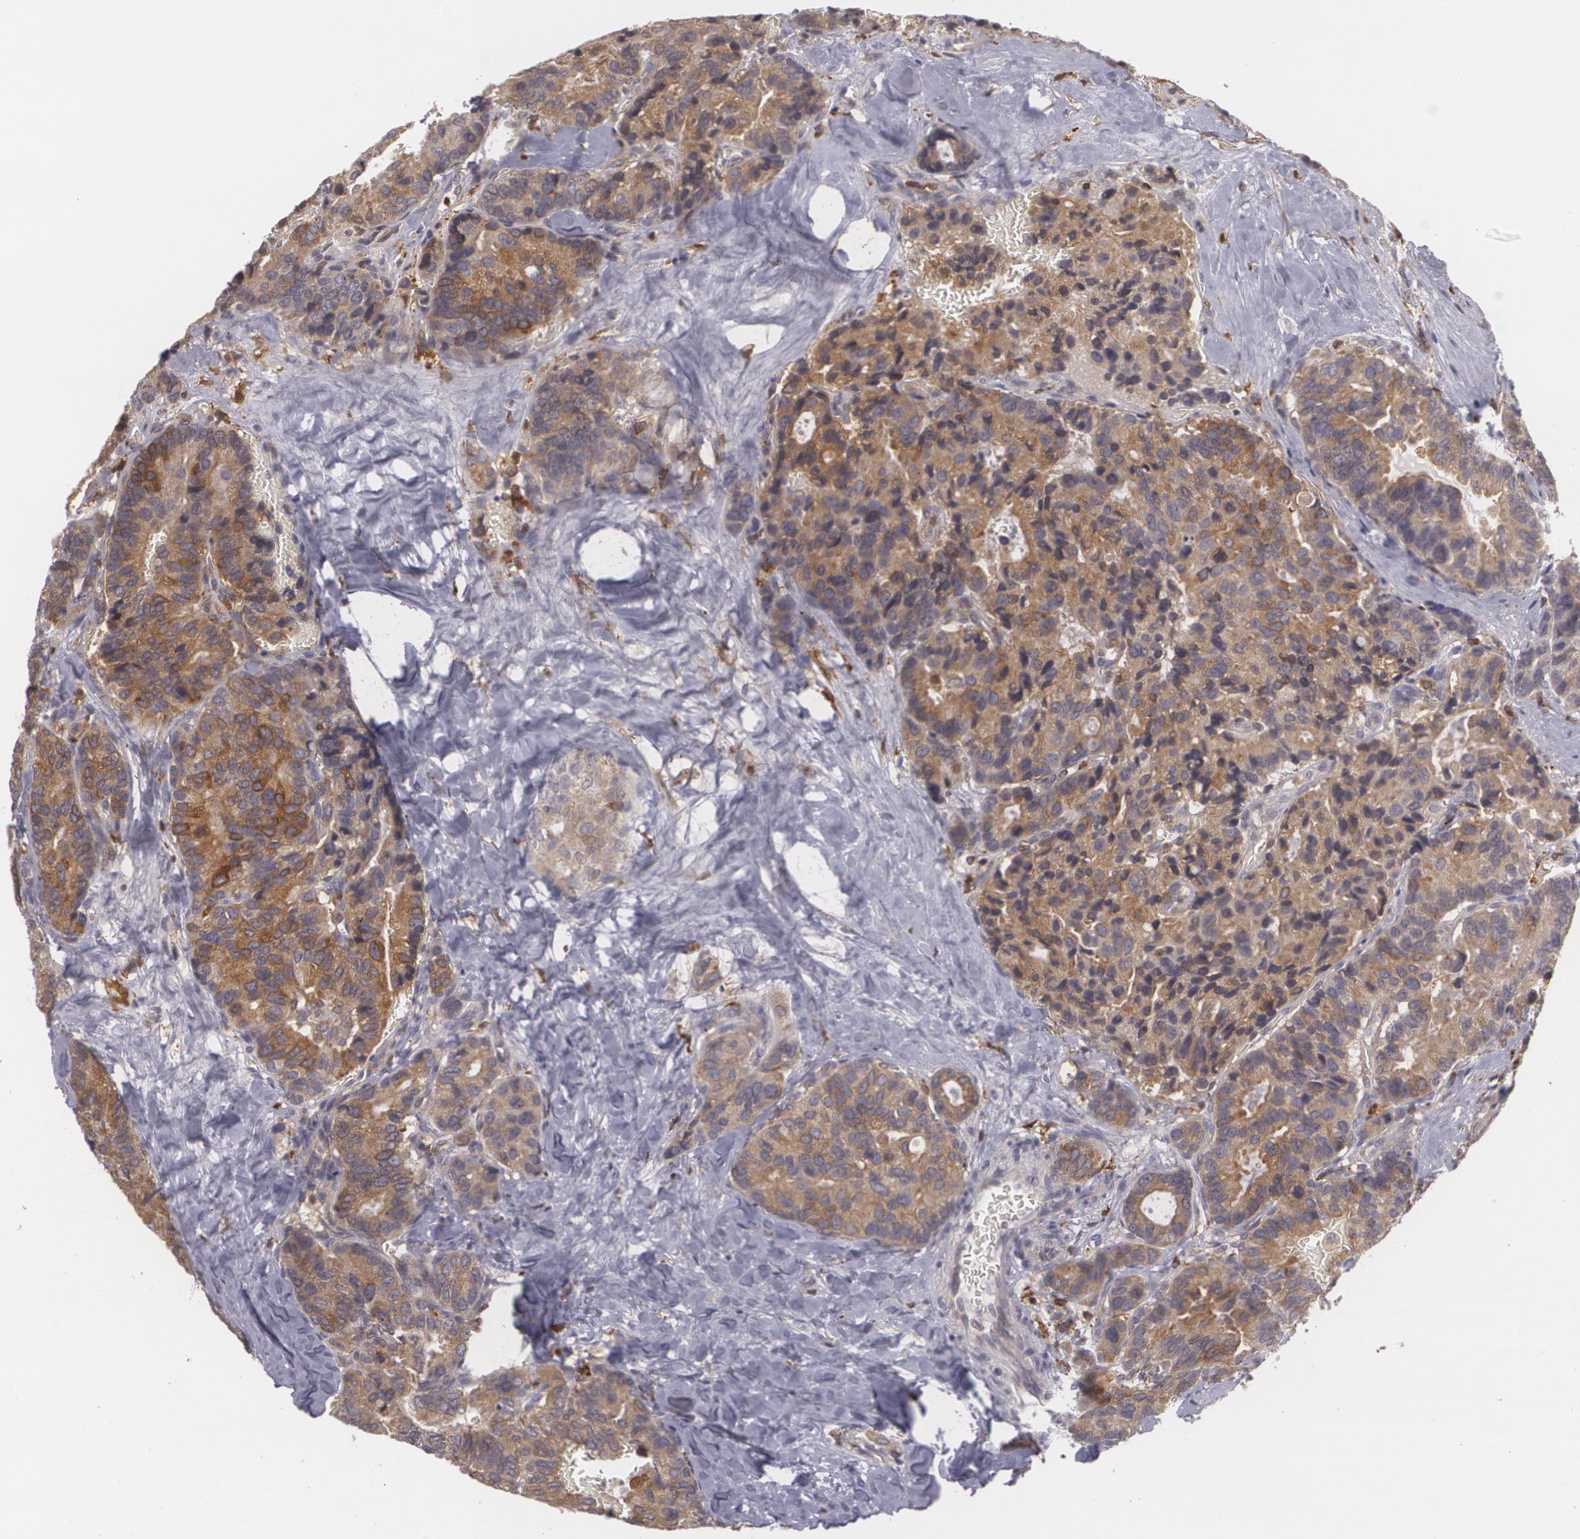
{"staining": {"intensity": "moderate", "quantity": ">75%", "location": "cytoplasmic/membranous"}, "tissue": "breast cancer", "cell_type": "Tumor cells", "image_type": "cancer", "snomed": [{"axis": "morphology", "description": "Duct carcinoma"}, {"axis": "topography", "description": "Breast"}], "caption": "The immunohistochemical stain highlights moderate cytoplasmic/membranous positivity in tumor cells of intraductal carcinoma (breast) tissue.", "gene": "BIN1", "patient": {"sex": "female", "age": 69}}